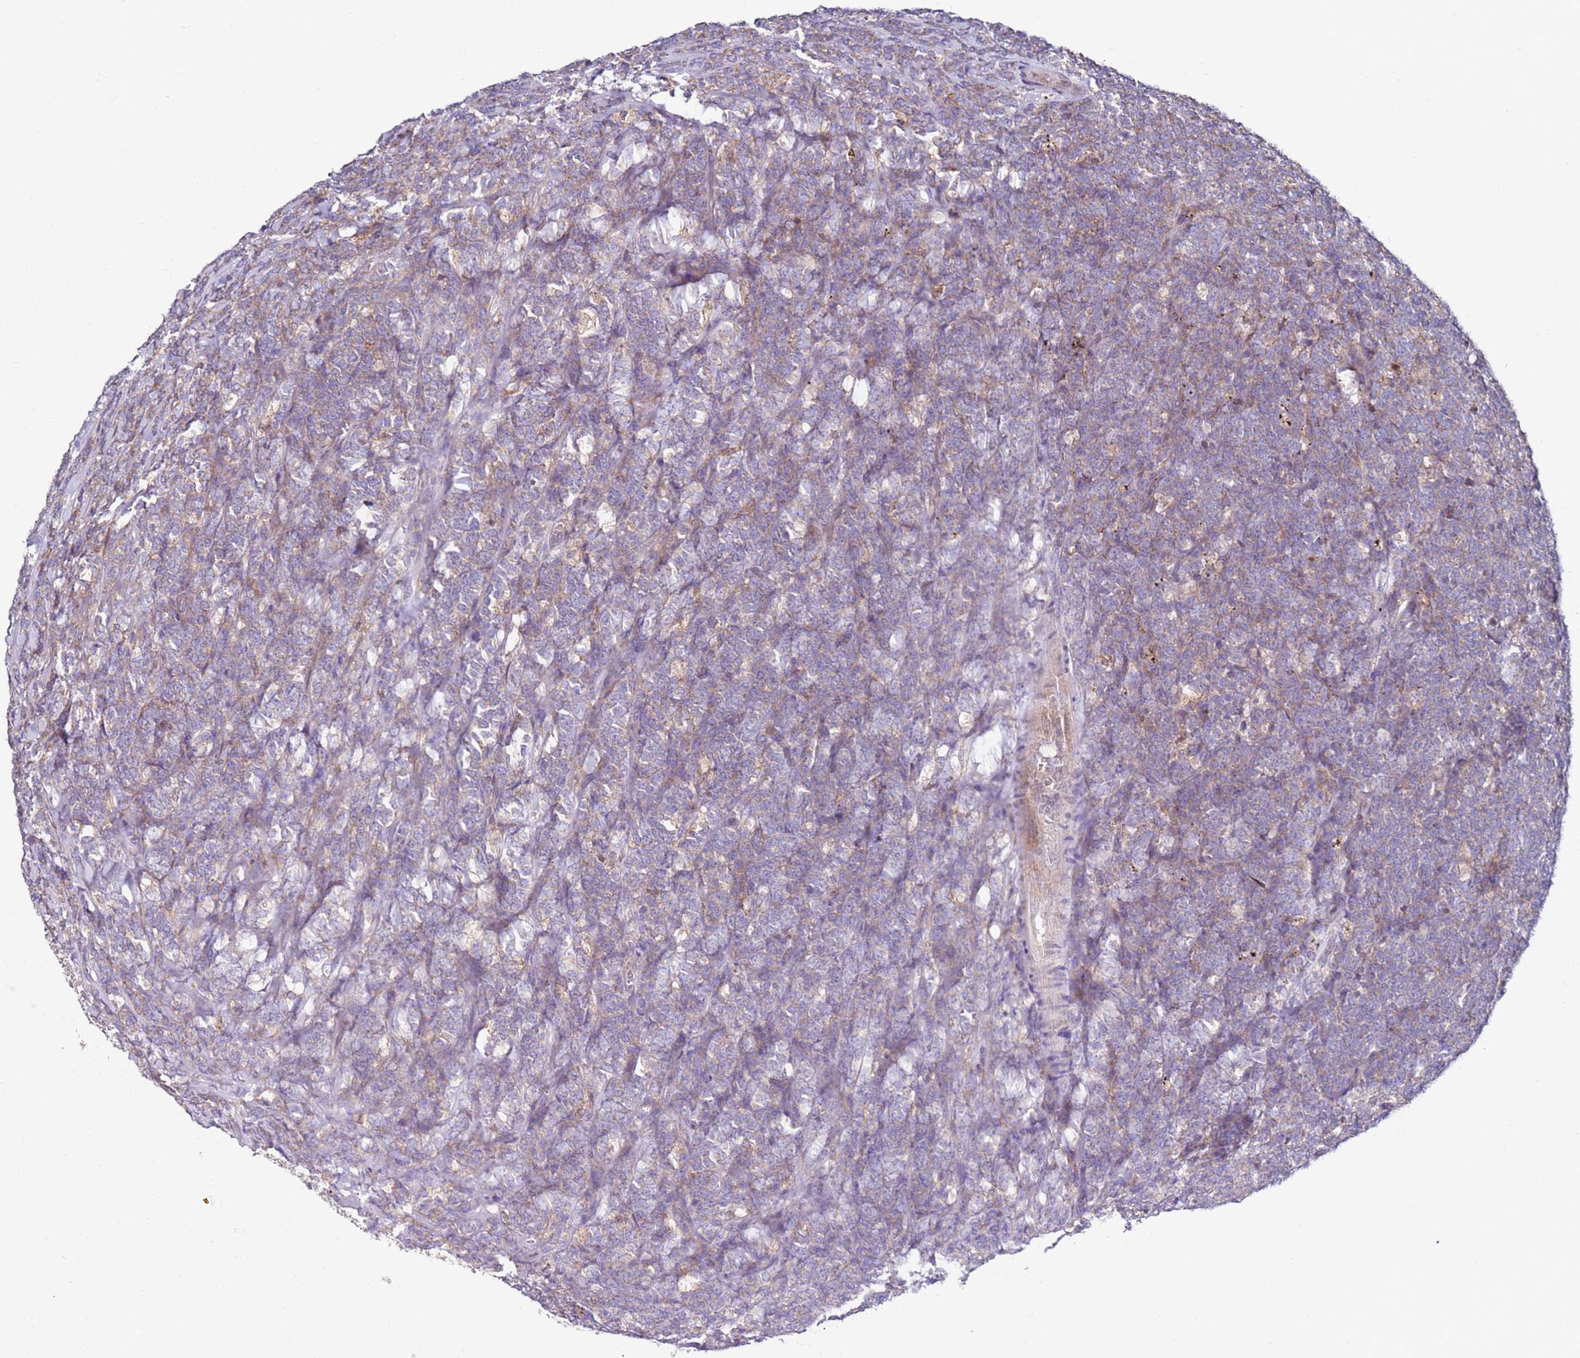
{"staining": {"intensity": "weak", "quantity": "<25%", "location": "cytoplasmic/membranous"}, "tissue": "lymphoma", "cell_type": "Tumor cells", "image_type": "cancer", "snomed": [{"axis": "morphology", "description": "Malignant lymphoma, non-Hodgkin's type, High grade"}, {"axis": "topography", "description": "Small intestine"}], "caption": "Immunohistochemical staining of human high-grade malignant lymphoma, non-Hodgkin's type displays no significant expression in tumor cells.", "gene": "CNOT9", "patient": {"sex": "male", "age": 8}}